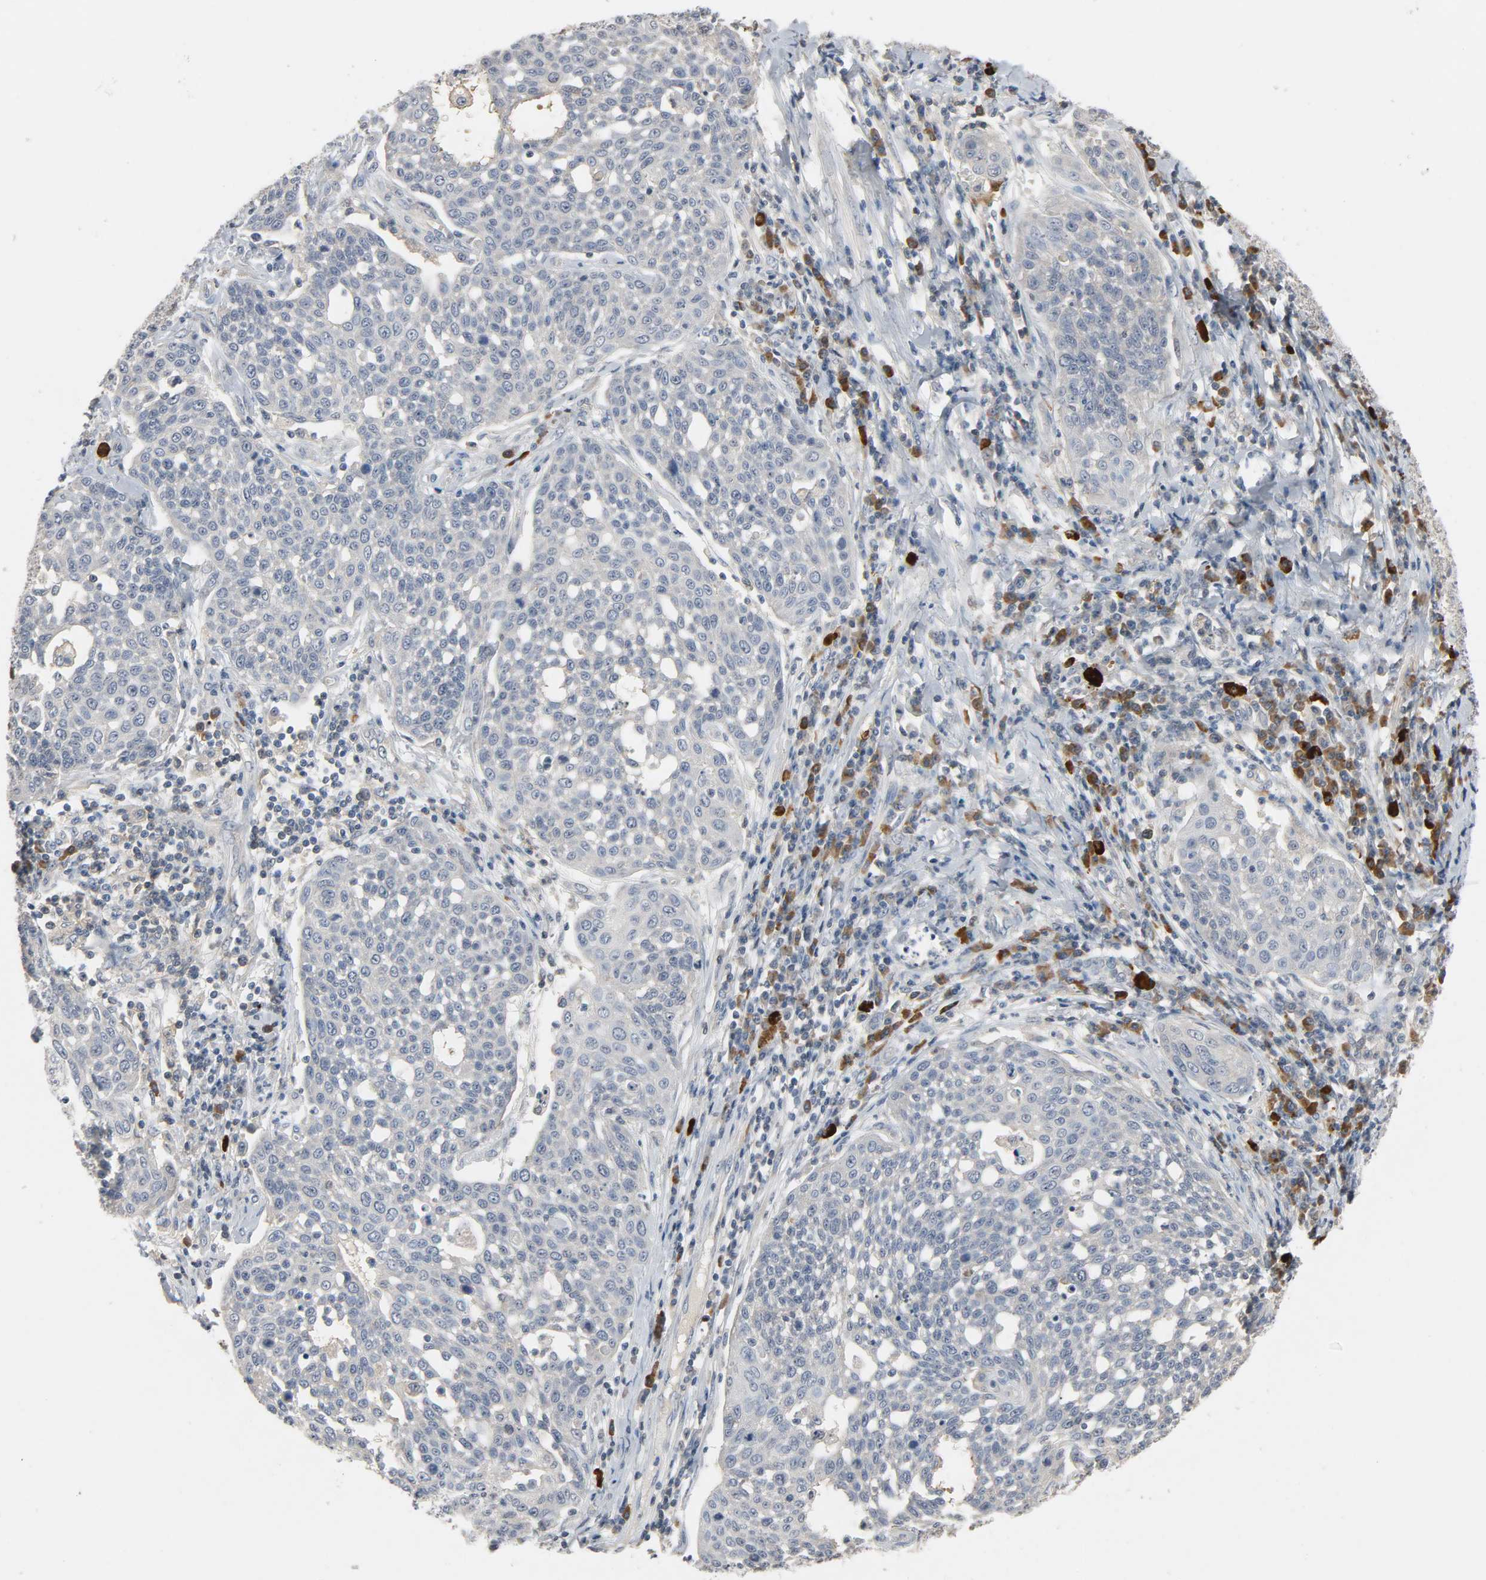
{"staining": {"intensity": "negative", "quantity": "none", "location": "none"}, "tissue": "cervical cancer", "cell_type": "Tumor cells", "image_type": "cancer", "snomed": [{"axis": "morphology", "description": "Squamous cell carcinoma, NOS"}, {"axis": "topography", "description": "Cervix"}], "caption": "Human cervical squamous cell carcinoma stained for a protein using immunohistochemistry (IHC) demonstrates no positivity in tumor cells.", "gene": "CD4", "patient": {"sex": "female", "age": 34}}